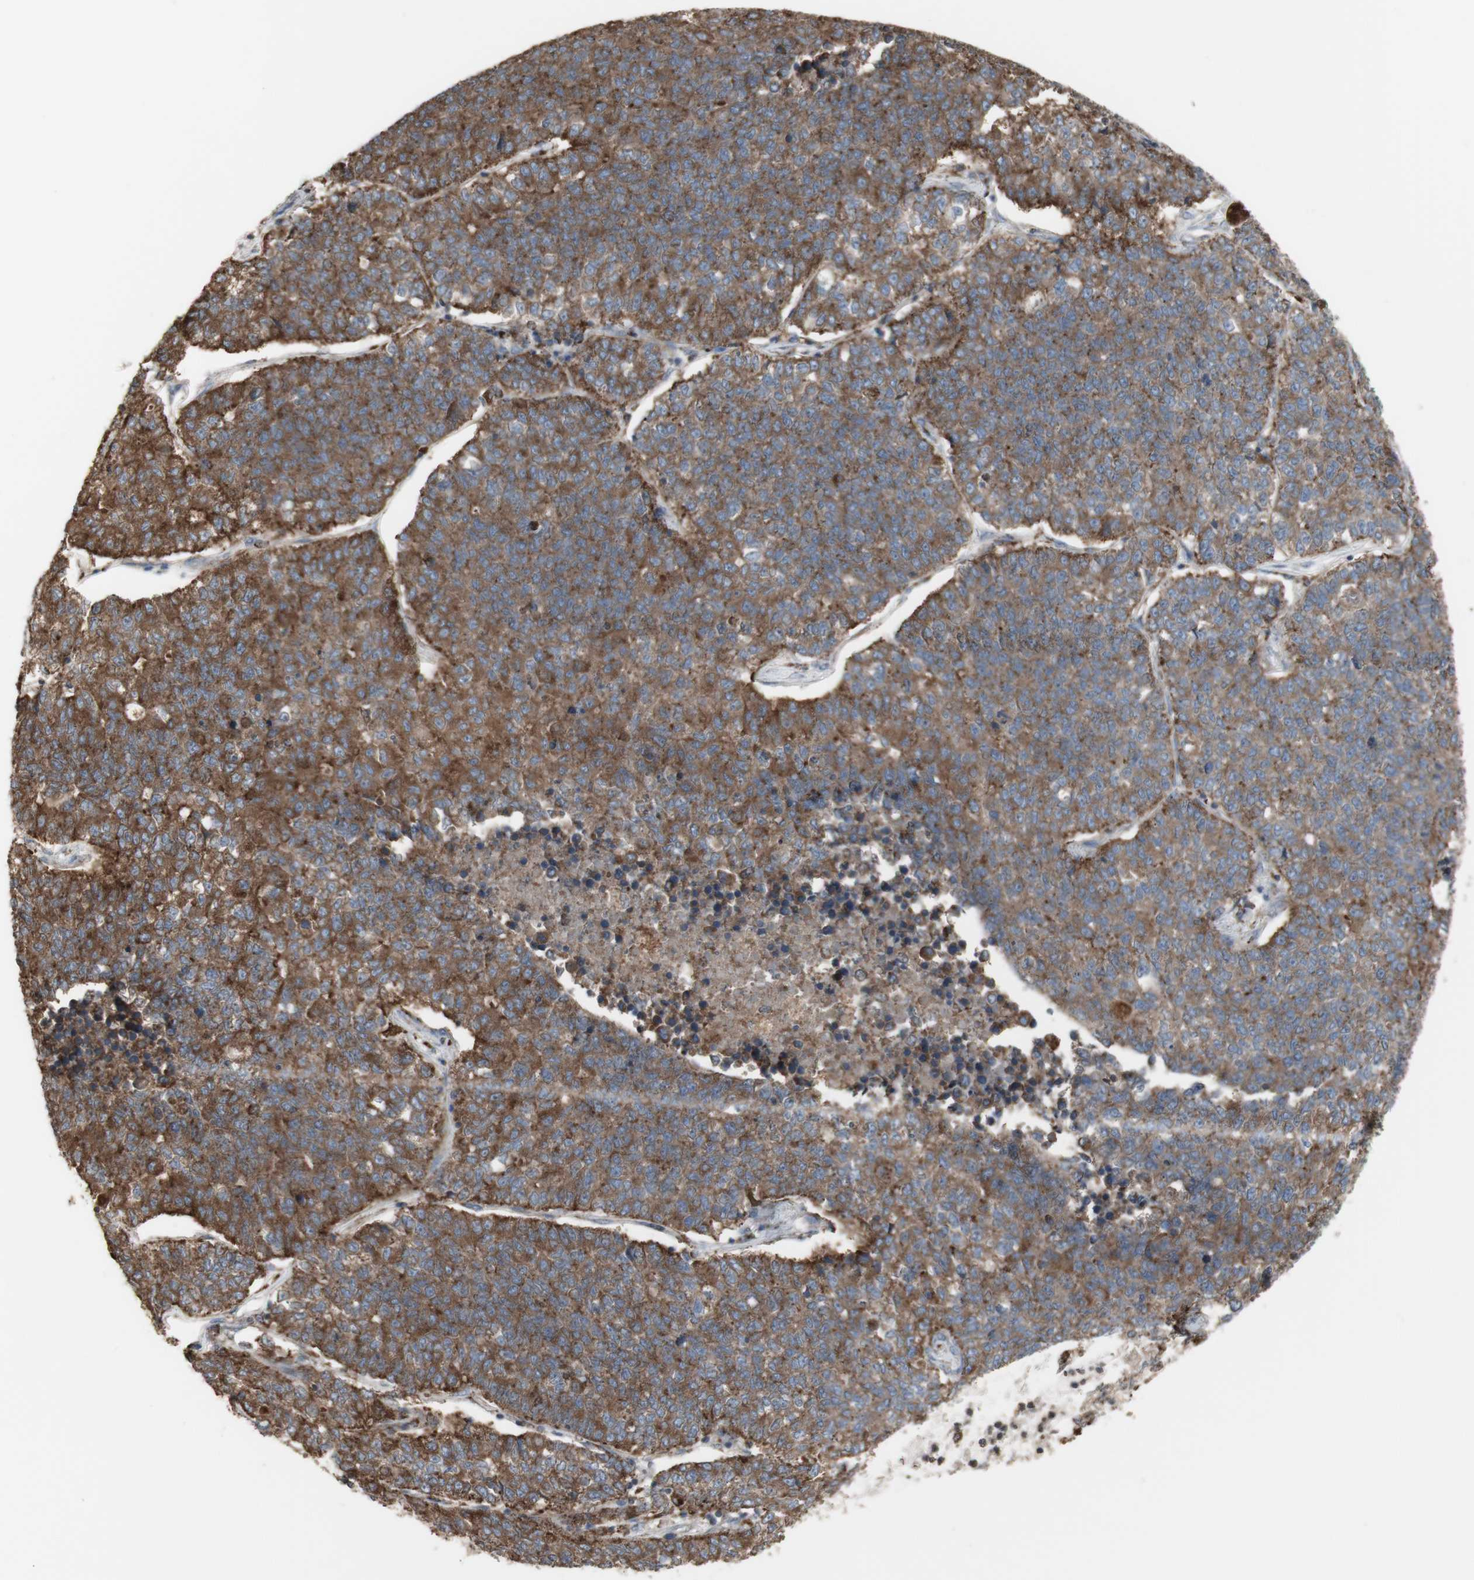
{"staining": {"intensity": "moderate", "quantity": ">75%", "location": "cytoplasmic/membranous"}, "tissue": "lung cancer", "cell_type": "Tumor cells", "image_type": "cancer", "snomed": [{"axis": "morphology", "description": "Adenocarcinoma, NOS"}, {"axis": "topography", "description": "Lung"}], "caption": "IHC of lung cancer demonstrates medium levels of moderate cytoplasmic/membranous positivity in about >75% of tumor cells. (DAB (3,3'-diaminobenzidine) = brown stain, brightfield microscopy at high magnification).", "gene": "ATP6V1E1", "patient": {"sex": "male", "age": 49}}